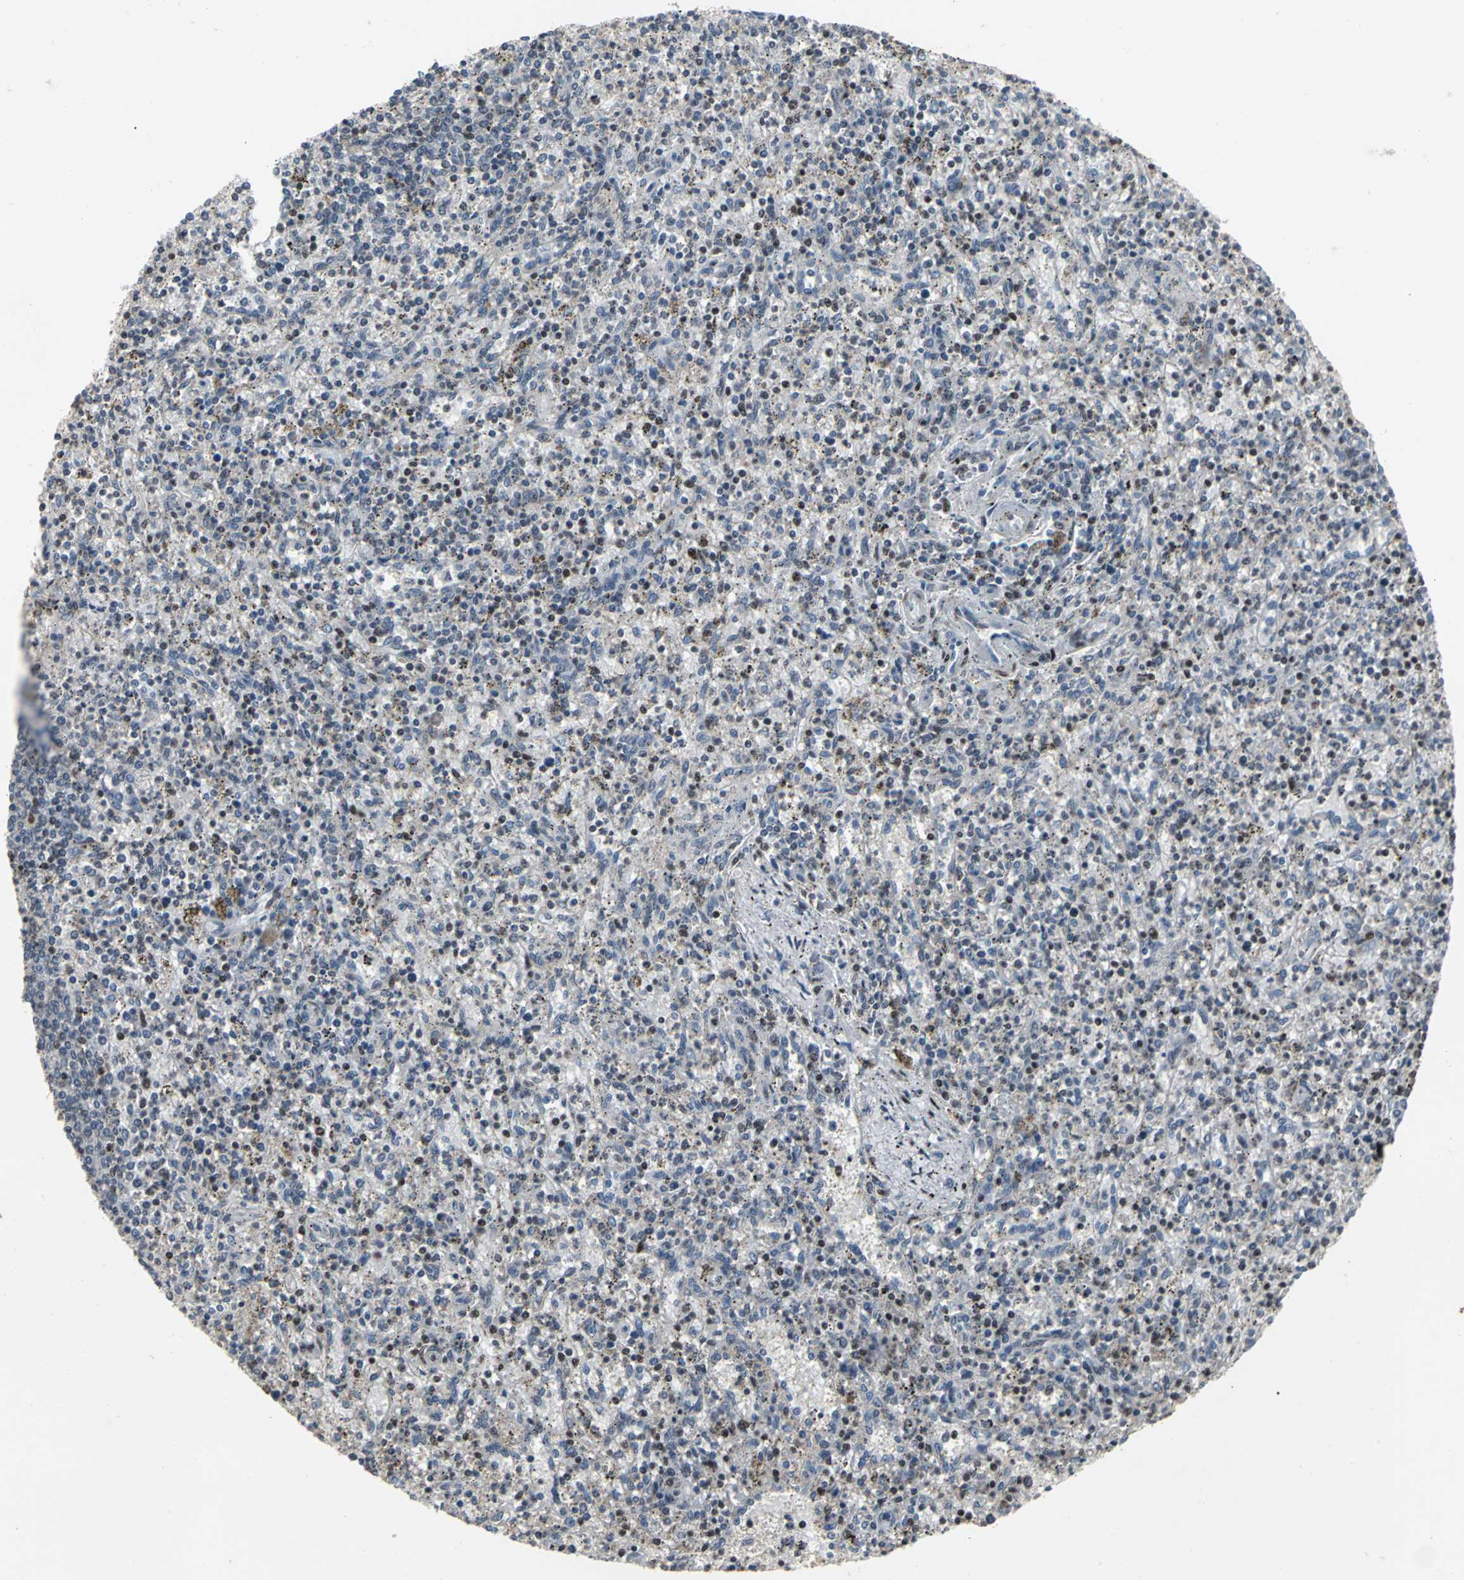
{"staining": {"intensity": "moderate", "quantity": "<25%", "location": "nuclear"}, "tissue": "spleen", "cell_type": "Cells in red pulp", "image_type": "normal", "snomed": [{"axis": "morphology", "description": "Normal tissue, NOS"}, {"axis": "topography", "description": "Spleen"}], "caption": "Spleen stained for a protein (brown) exhibits moderate nuclear positive expression in approximately <25% of cells in red pulp.", "gene": "SRF", "patient": {"sex": "male", "age": 72}}